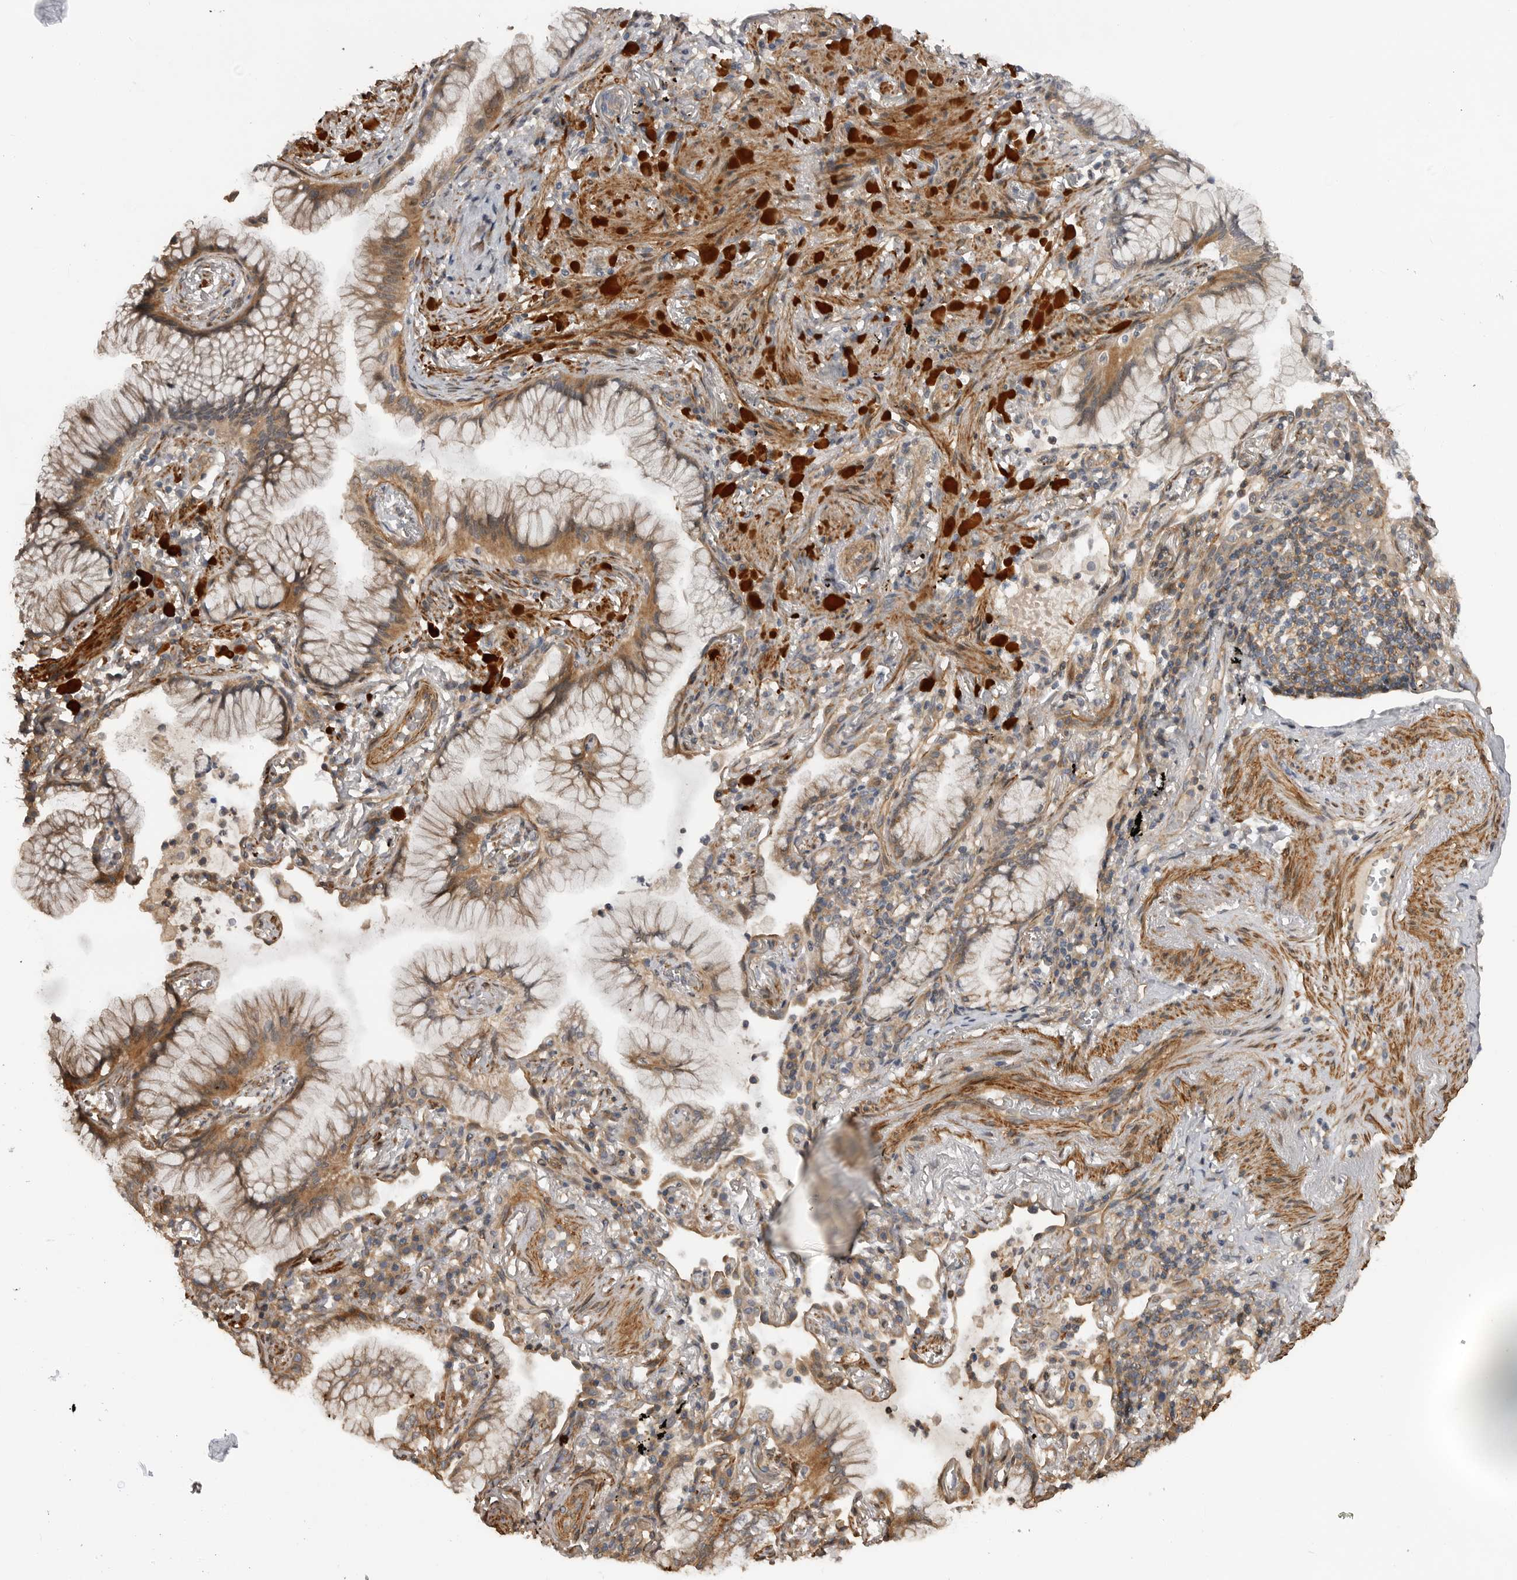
{"staining": {"intensity": "moderate", "quantity": "25%-75%", "location": "cytoplasmic/membranous"}, "tissue": "lung cancer", "cell_type": "Tumor cells", "image_type": "cancer", "snomed": [{"axis": "morphology", "description": "Adenocarcinoma, NOS"}, {"axis": "topography", "description": "Lung"}], "caption": "Human lung cancer stained with a protein marker shows moderate staining in tumor cells.", "gene": "TRIM56", "patient": {"sex": "female", "age": 70}}